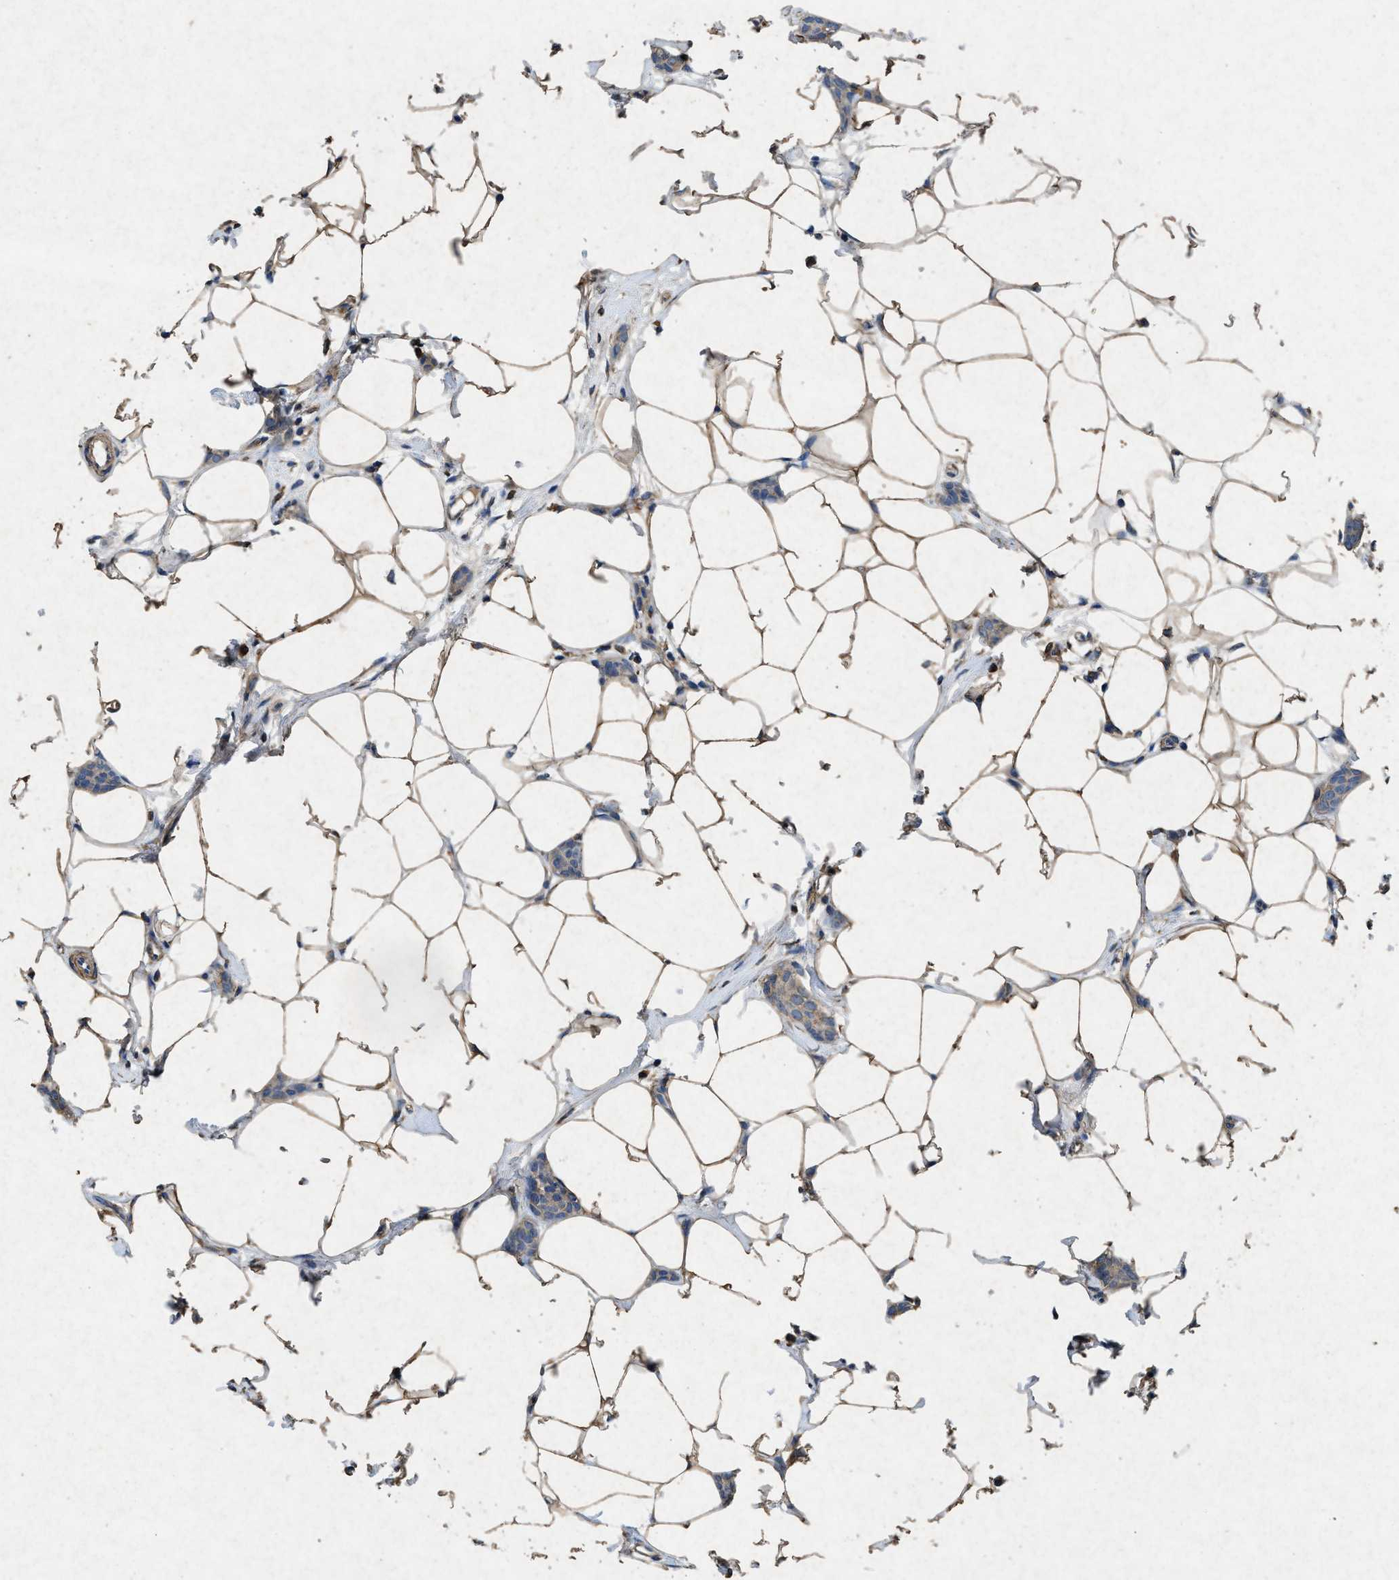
{"staining": {"intensity": "moderate", "quantity": ">75%", "location": "cytoplasmic/membranous"}, "tissue": "breast cancer", "cell_type": "Tumor cells", "image_type": "cancer", "snomed": [{"axis": "morphology", "description": "Lobular carcinoma"}, {"axis": "topography", "description": "Skin"}, {"axis": "topography", "description": "Breast"}], "caption": "Protein staining reveals moderate cytoplasmic/membranous positivity in about >75% of tumor cells in breast cancer. (Brightfield microscopy of DAB IHC at high magnification).", "gene": "CDK15", "patient": {"sex": "female", "age": 46}}